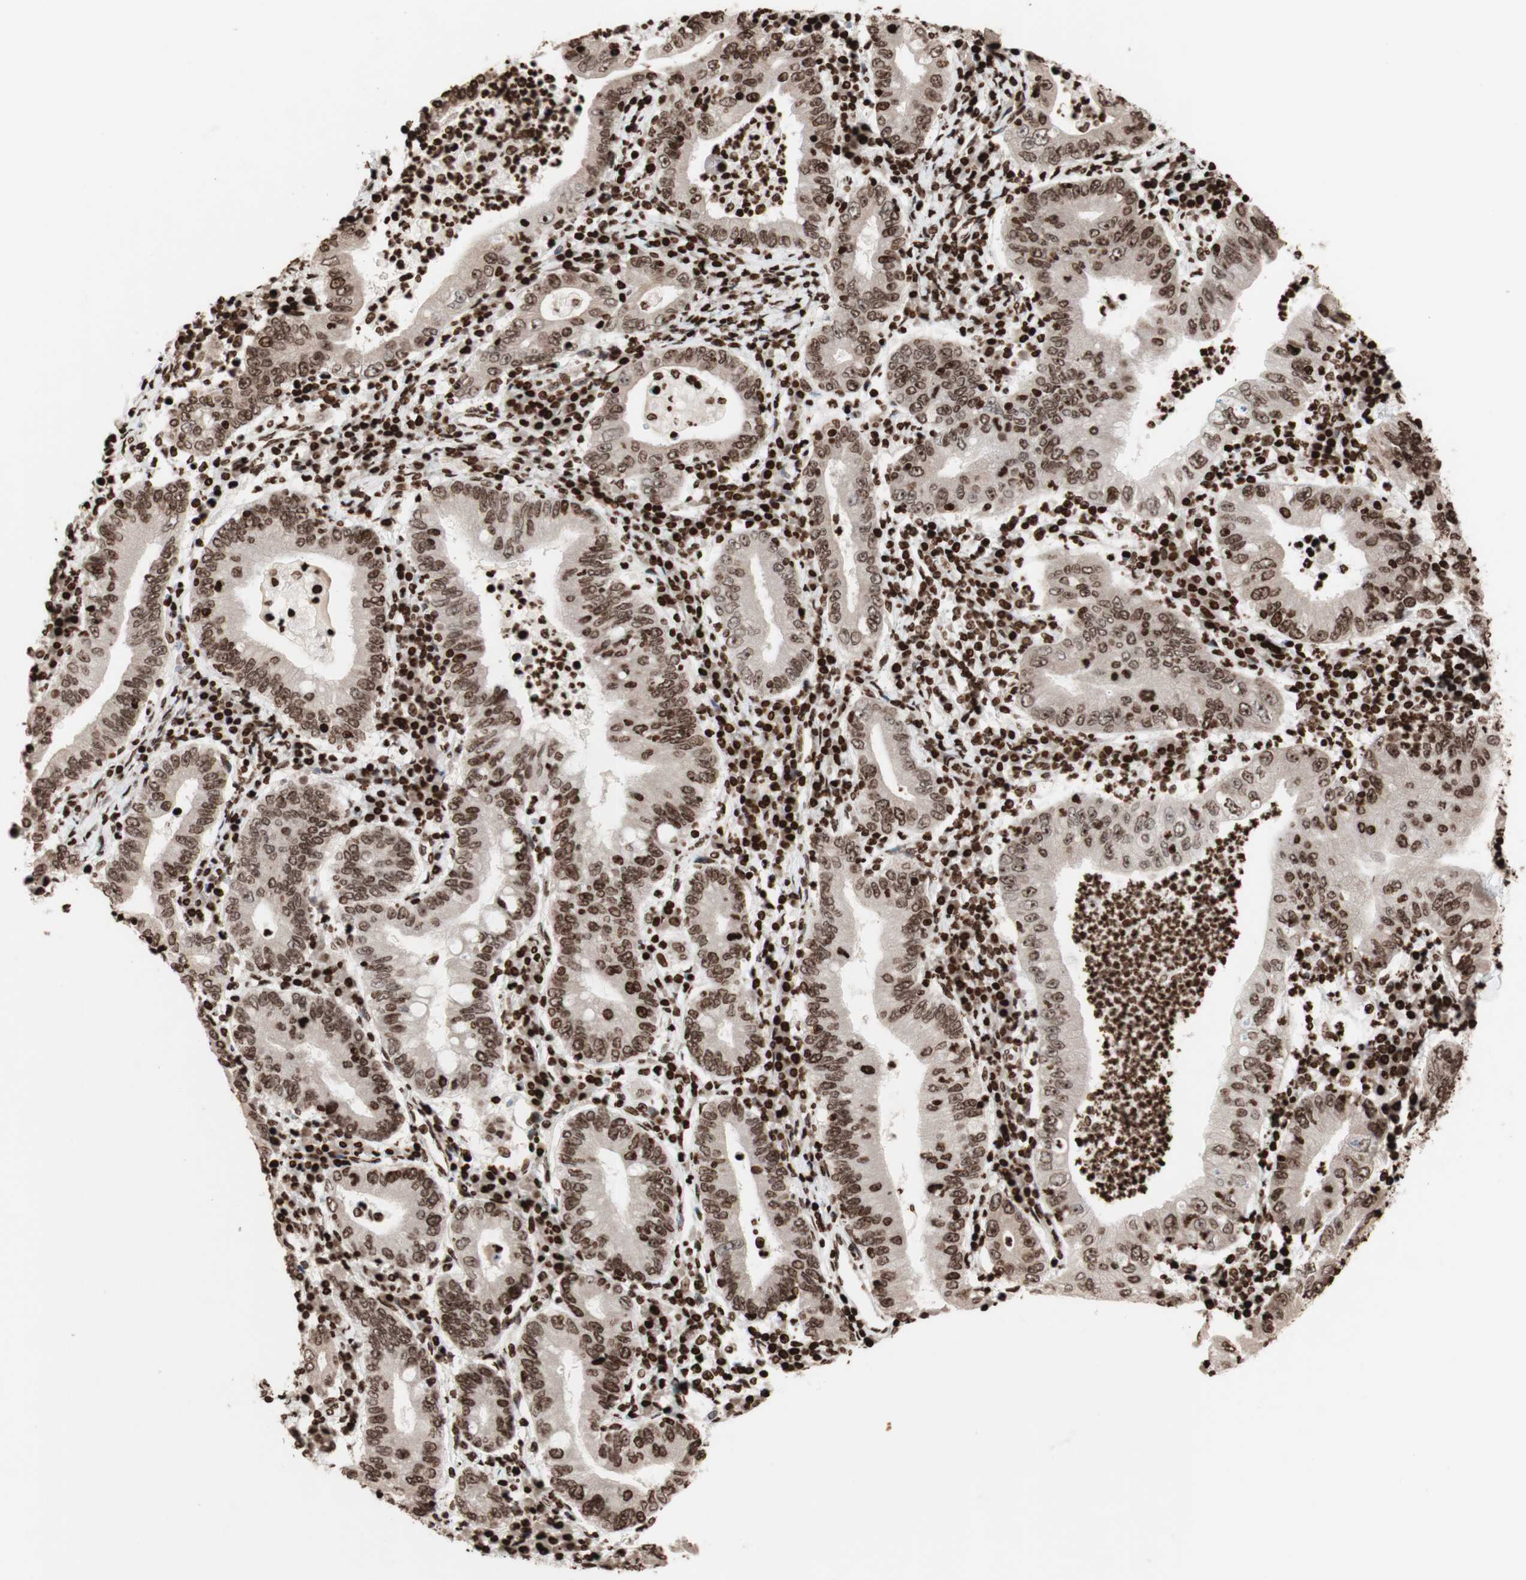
{"staining": {"intensity": "moderate", "quantity": "25%-75%", "location": "nuclear"}, "tissue": "stomach cancer", "cell_type": "Tumor cells", "image_type": "cancer", "snomed": [{"axis": "morphology", "description": "Normal tissue, NOS"}, {"axis": "morphology", "description": "Adenocarcinoma, NOS"}, {"axis": "topography", "description": "Esophagus"}, {"axis": "topography", "description": "Stomach, upper"}, {"axis": "topography", "description": "Peripheral nerve tissue"}], "caption": "Brown immunohistochemical staining in human stomach adenocarcinoma displays moderate nuclear positivity in about 25%-75% of tumor cells.", "gene": "NCAPD2", "patient": {"sex": "male", "age": 62}}